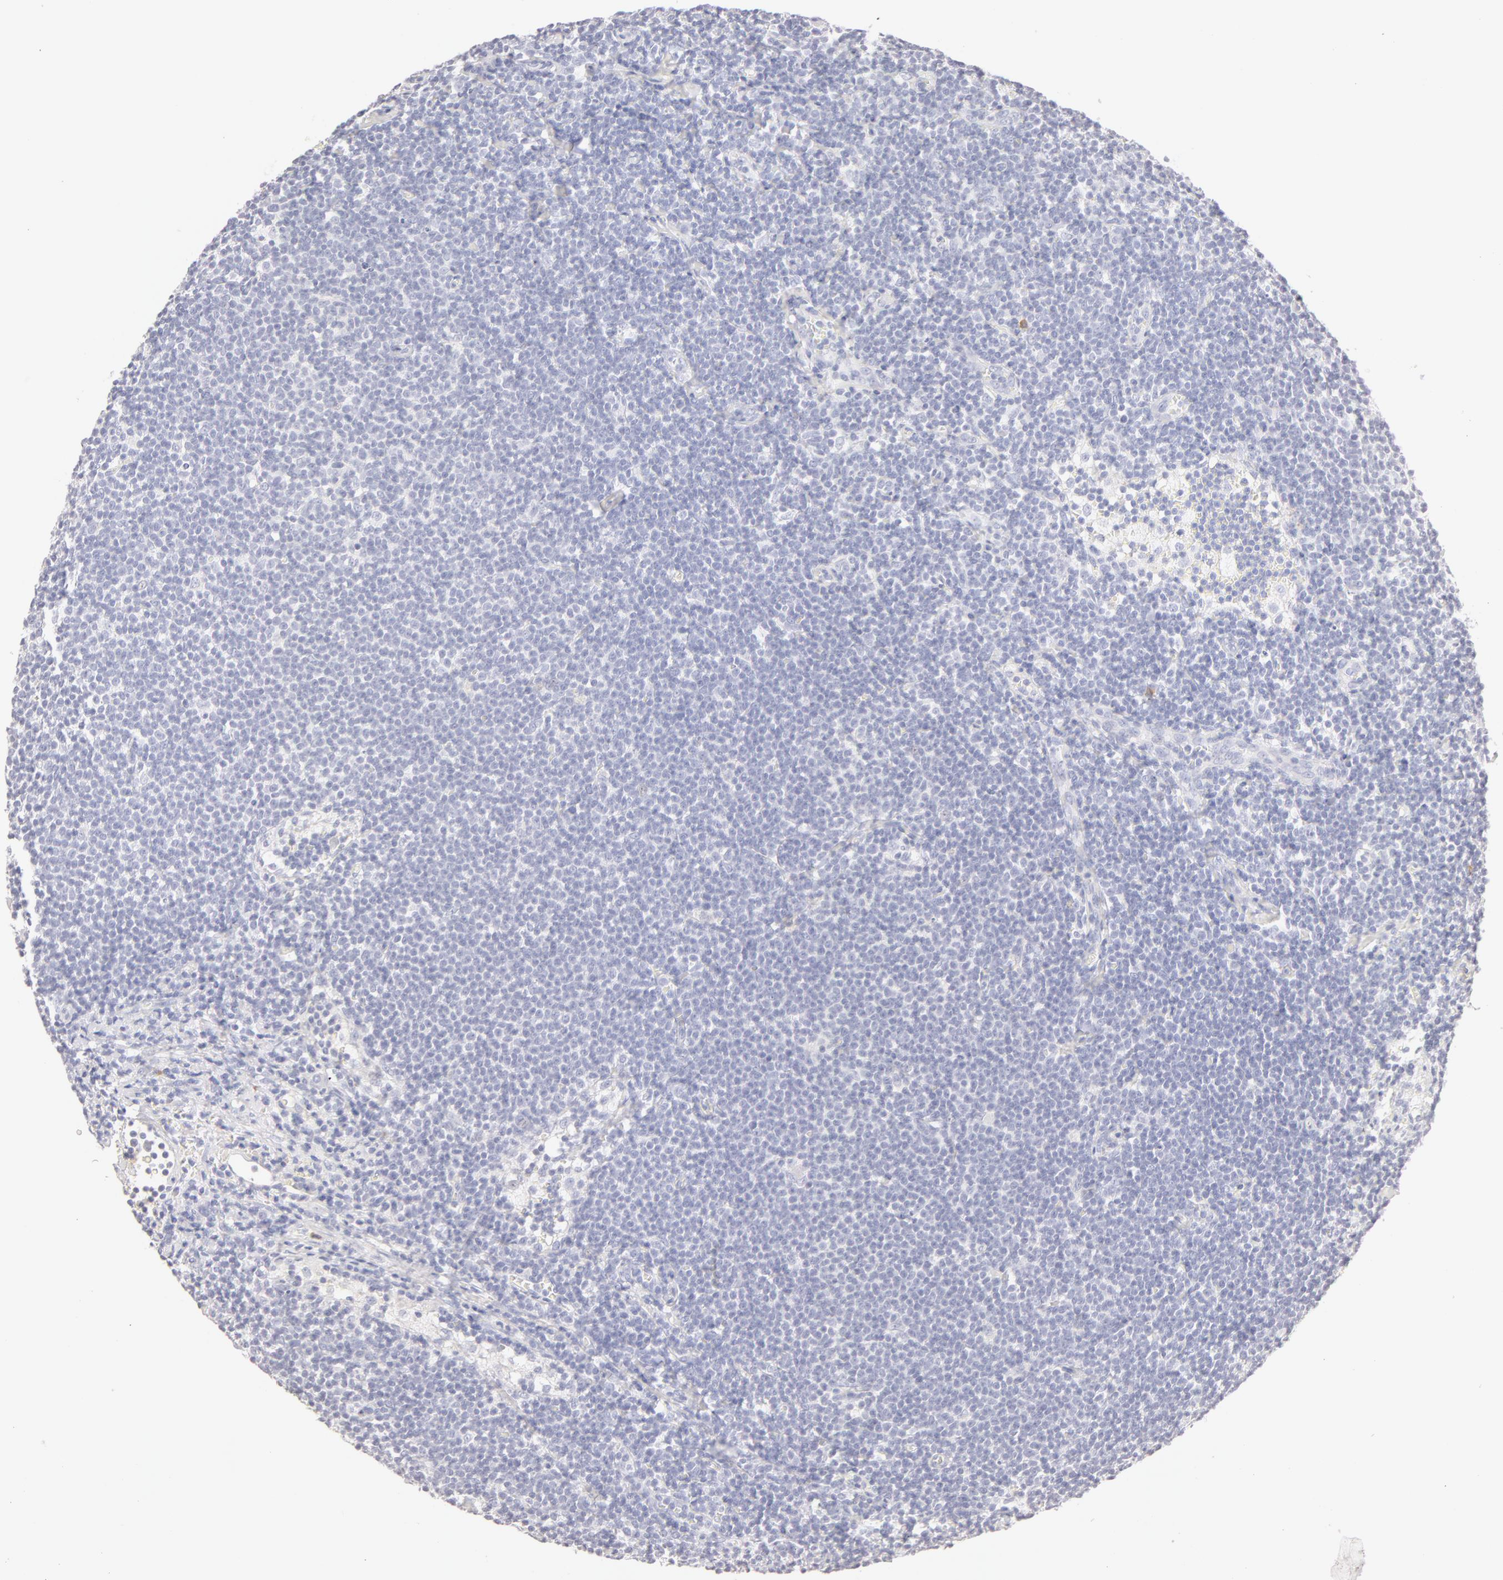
{"staining": {"intensity": "negative", "quantity": "none", "location": "none"}, "tissue": "lymphoma", "cell_type": "Tumor cells", "image_type": "cancer", "snomed": [{"axis": "morphology", "description": "Malignant lymphoma, non-Hodgkin's type, Low grade"}, {"axis": "topography", "description": "Lymph node"}], "caption": "The photomicrograph exhibits no staining of tumor cells in lymphoma. Brightfield microscopy of immunohistochemistry (IHC) stained with DAB (brown) and hematoxylin (blue), captured at high magnification.", "gene": "LGALS7B", "patient": {"sex": "male", "age": 65}}